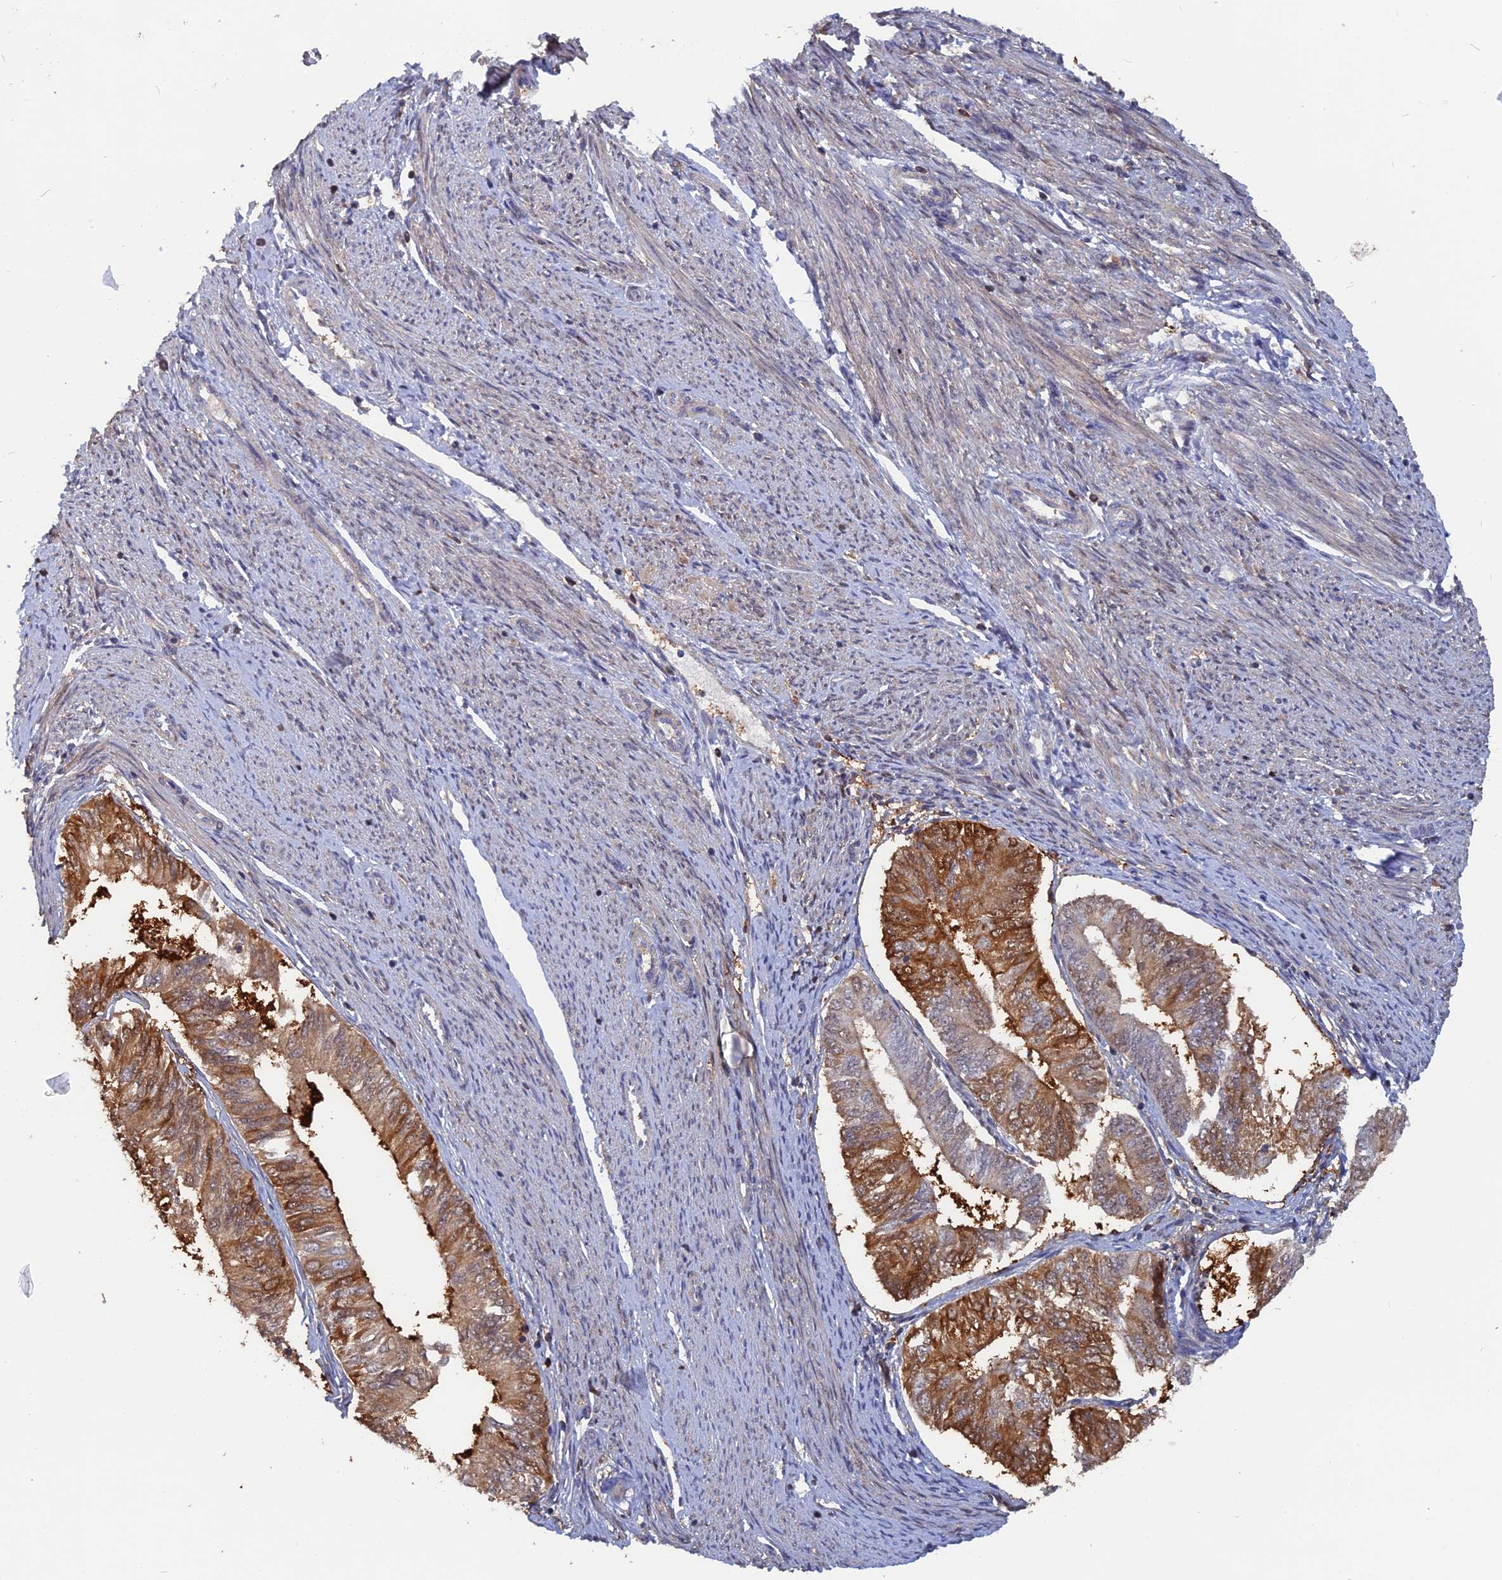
{"staining": {"intensity": "moderate", "quantity": ">75%", "location": "cytoplasmic/membranous"}, "tissue": "endometrial cancer", "cell_type": "Tumor cells", "image_type": "cancer", "snomed": [{"axis": "morphology", "description": "Adenocarcinoma, NOS"}, {"axis": "topography", "description": "Endometrium"}], "caption": "An image of human endometrial adenocarcinoma stained for a protein displays moderate cytoplasmic/membranous brown staining in tumor cells.", "gene": "BLVRA", "patient": {"sex": "female", "age": 58}}